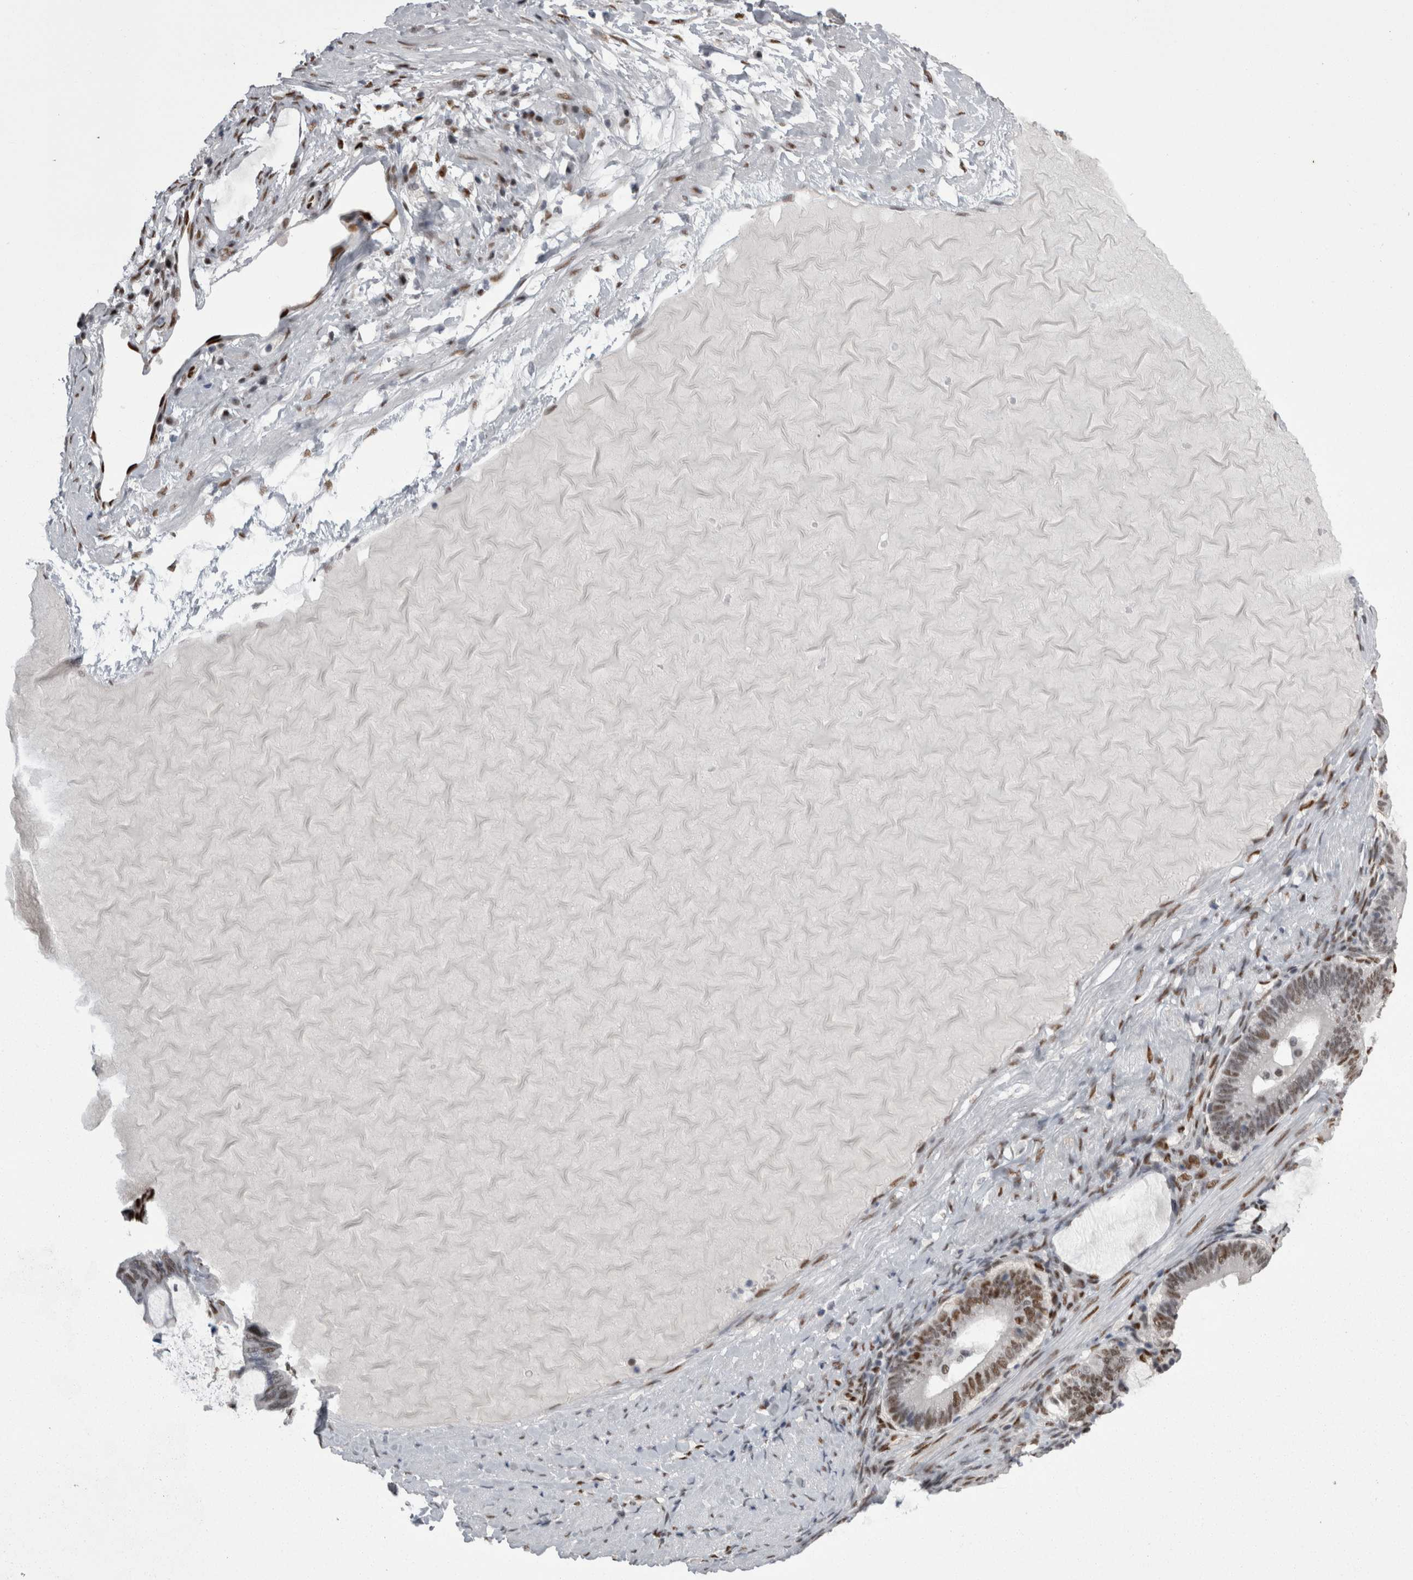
{"staining": {"intensity": "moderate", "quantity": ">75%", "location": "nuclear"}, "tissue": "ovarian cancer", "cell_type": "Tumor cells", "image_type": "cancer", "snomed": [{"axis": "morphology", "description": "Cystadenocarcinoma, mucinous, NOS"}, {"axis": "topography", "description": "Ovary"}], "caption": "This photomicrograph exhibits mucinous cystadenocarcinoma (ovarian) stained with immunohistochemistry (IHC) to label a protein in brown. The nuclear of tumor cells show moderate positivity for the protein. Nuclei are counter-stained blue.", "gene": "C1orf54", "patient": {"sex": "female", "age": 61}}